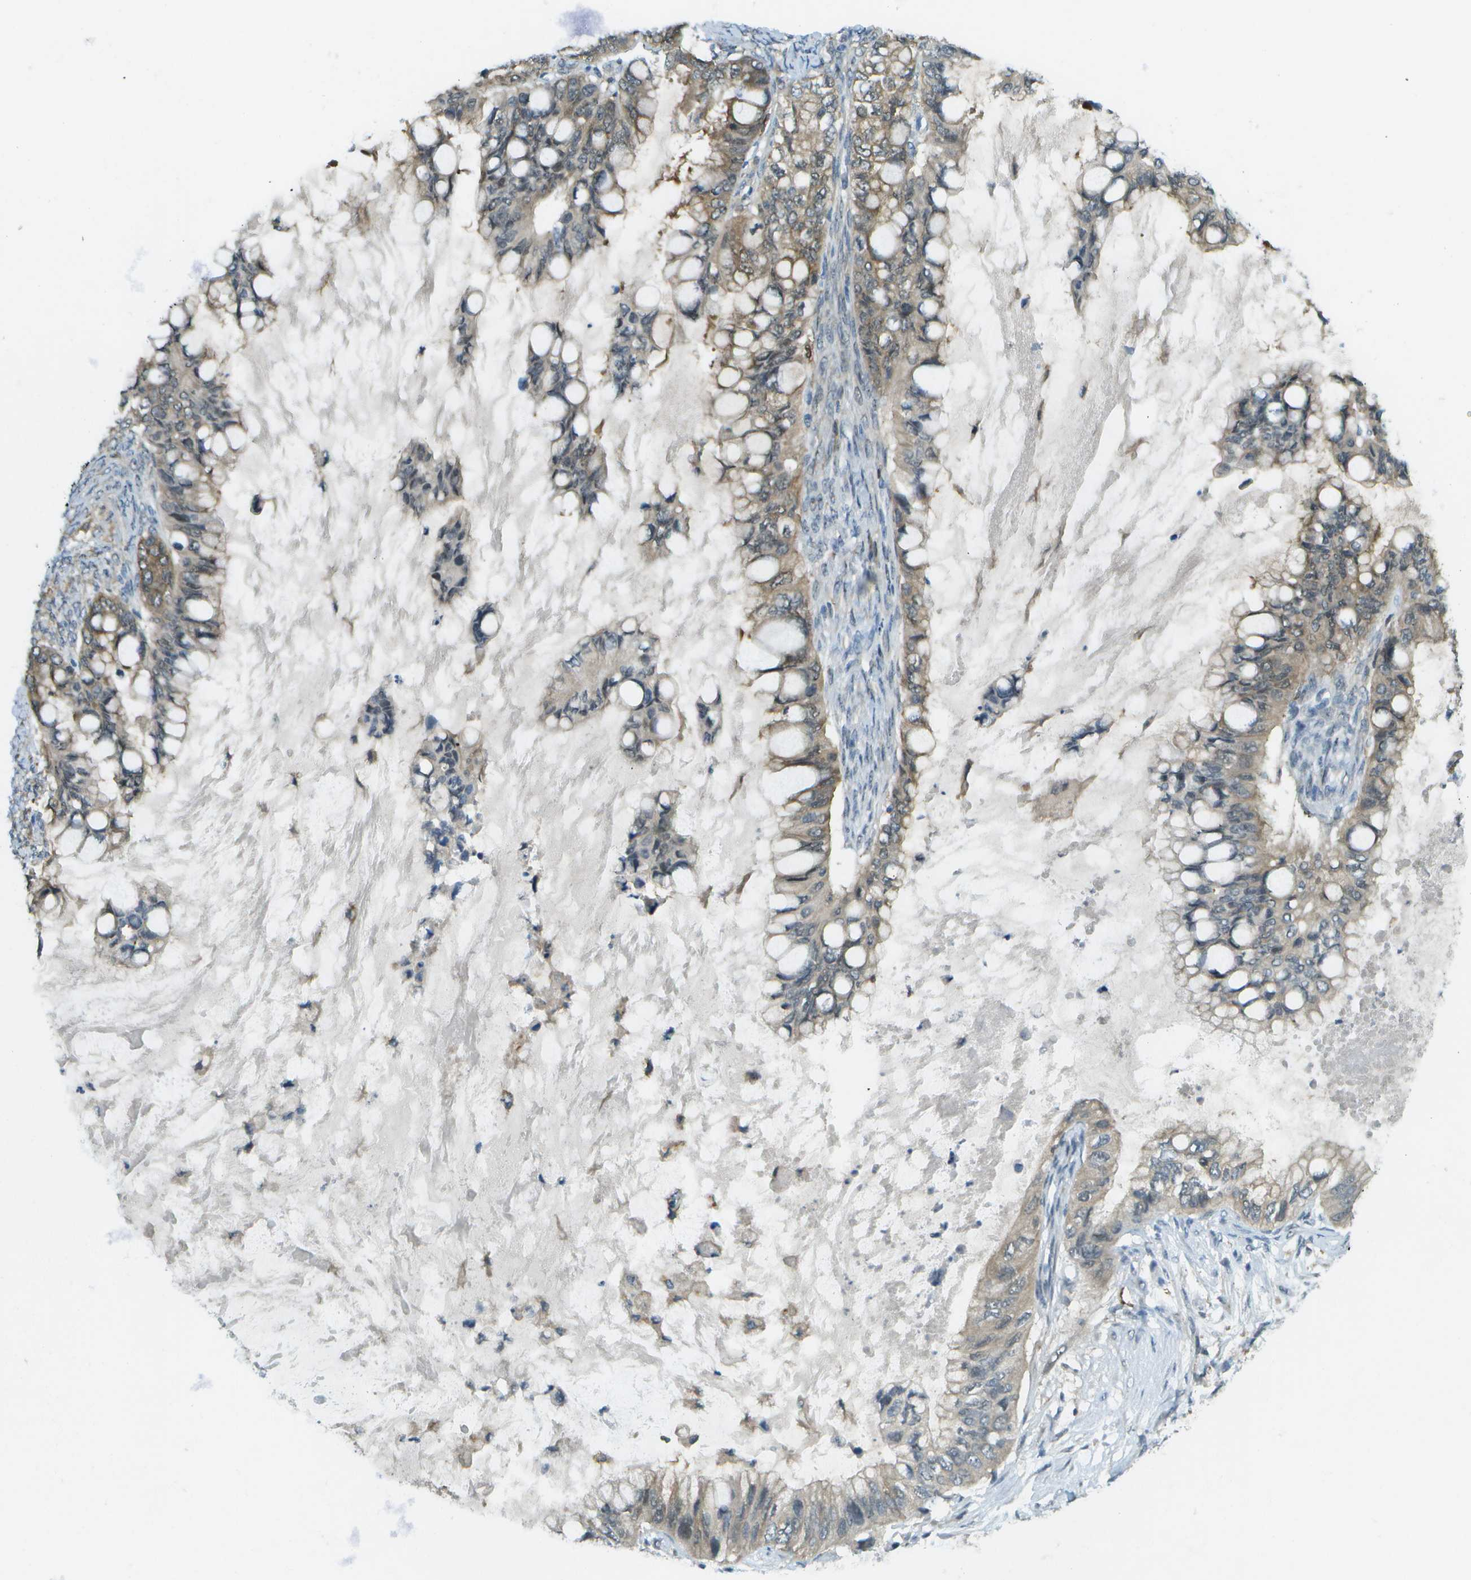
{"staining": {"intensity": "moderate", "quantity": "25%-75%", "location": "cytoplasmic/membranous"}, "tissue": "ovarian cancer", "cell_type": "Tumor cells", "image_type": "cancer", "snomed": [{"axis": "morphology", "description": "Cystadenocarcinoma, mucinous, NOS"}, {"axis": "topography", "description": "Ovary"}], "caption": "Moderate cytoplasmic/membranous positivity is appreciated in about 25%-75% of tumor cells in mucinous cystadenocarcinoma (ovarian).", "gene": "CDH23", "patient": {"sex": "female", "age": 80}}